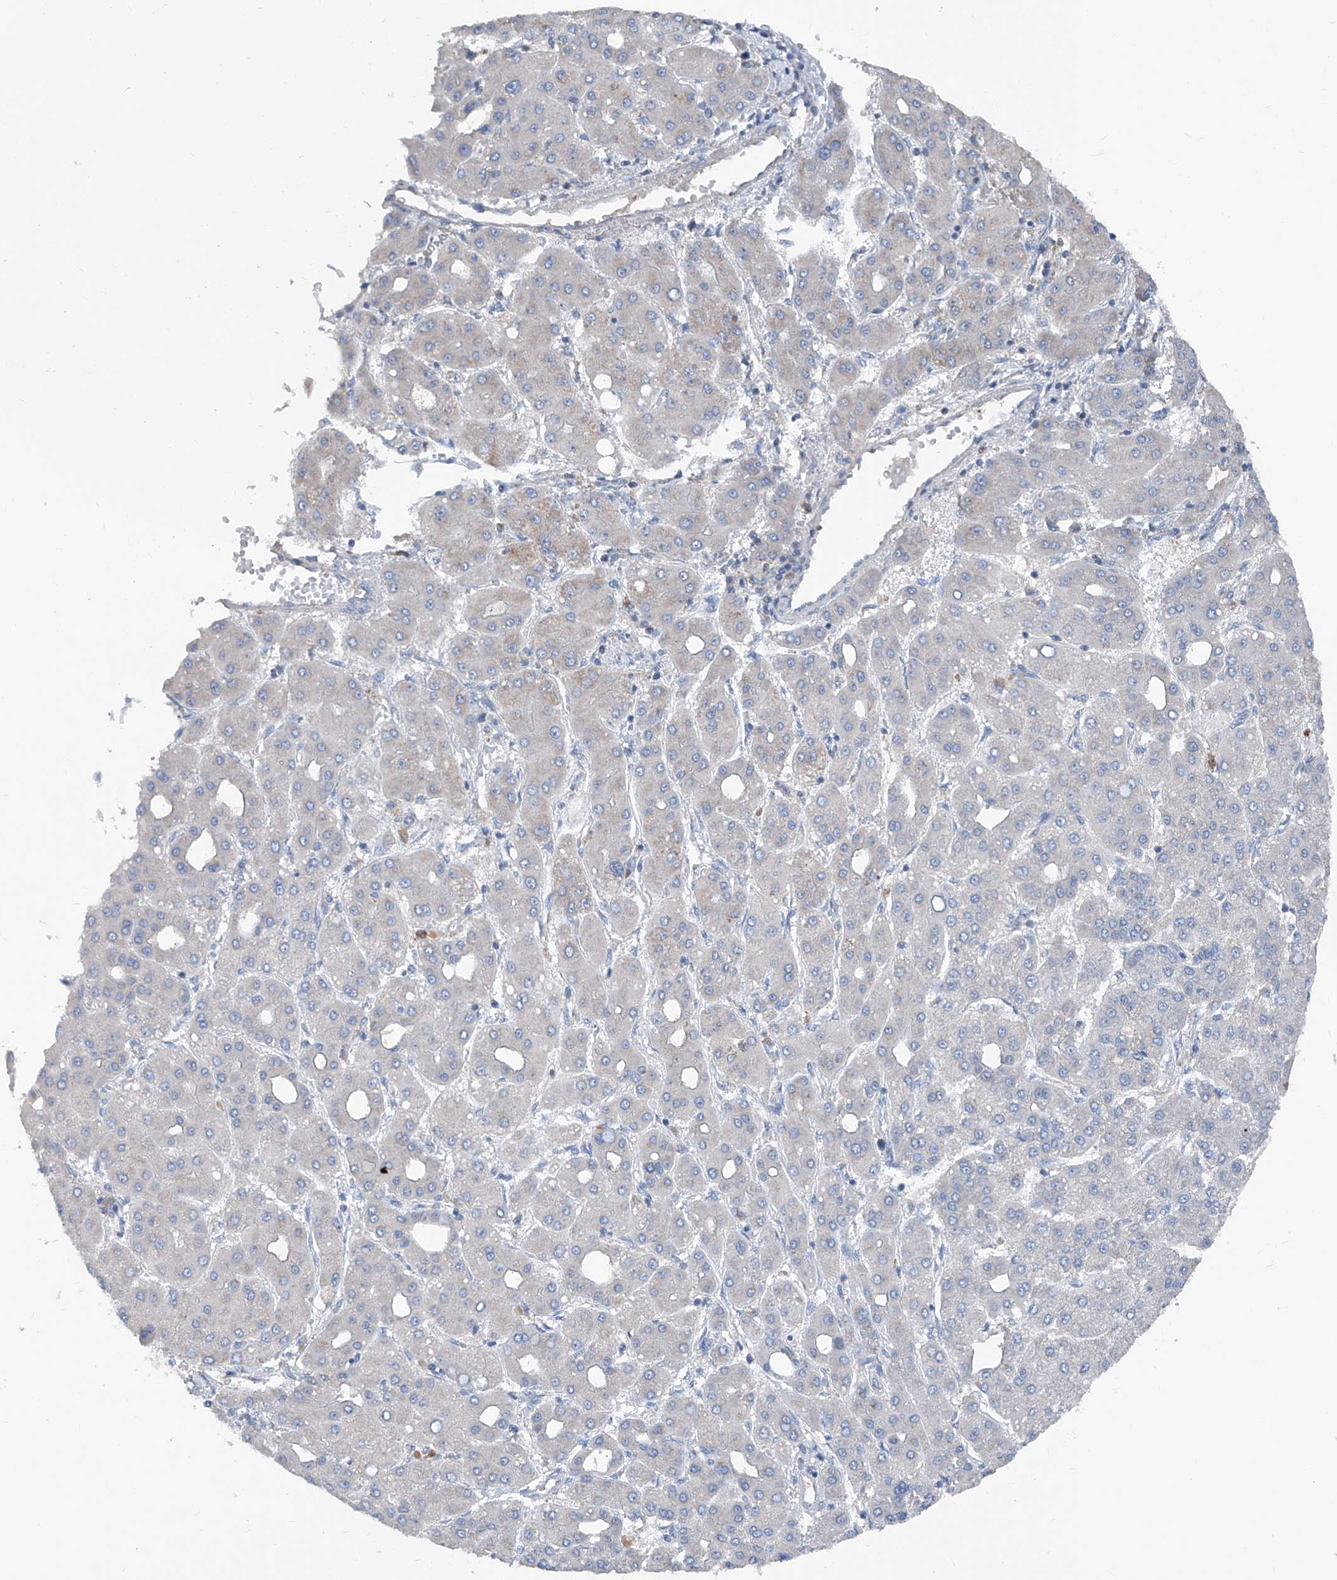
{"staining": {"intensity": "negative", "quantity": "none", "location": "none"}, "tissue": "liver cancer", "cell_type": "Tumor cells", "image_type": "cancer", "snomed": [{"axis": "morphology", "description": "Carcinoma, Hepatocellular, NOS"}, {"axis": "topography", "description": "Liver"}], "caption": "This histopathology image is of hepatocellular carcinoma (liver) stained with immunohistochemistry (IHC) to label a protein in brown with the nuclei are counter-stained blue. There is no expression in tumor cells.", "gene": "GPAT3", "patient": {"sex": "male", "age": 65}}